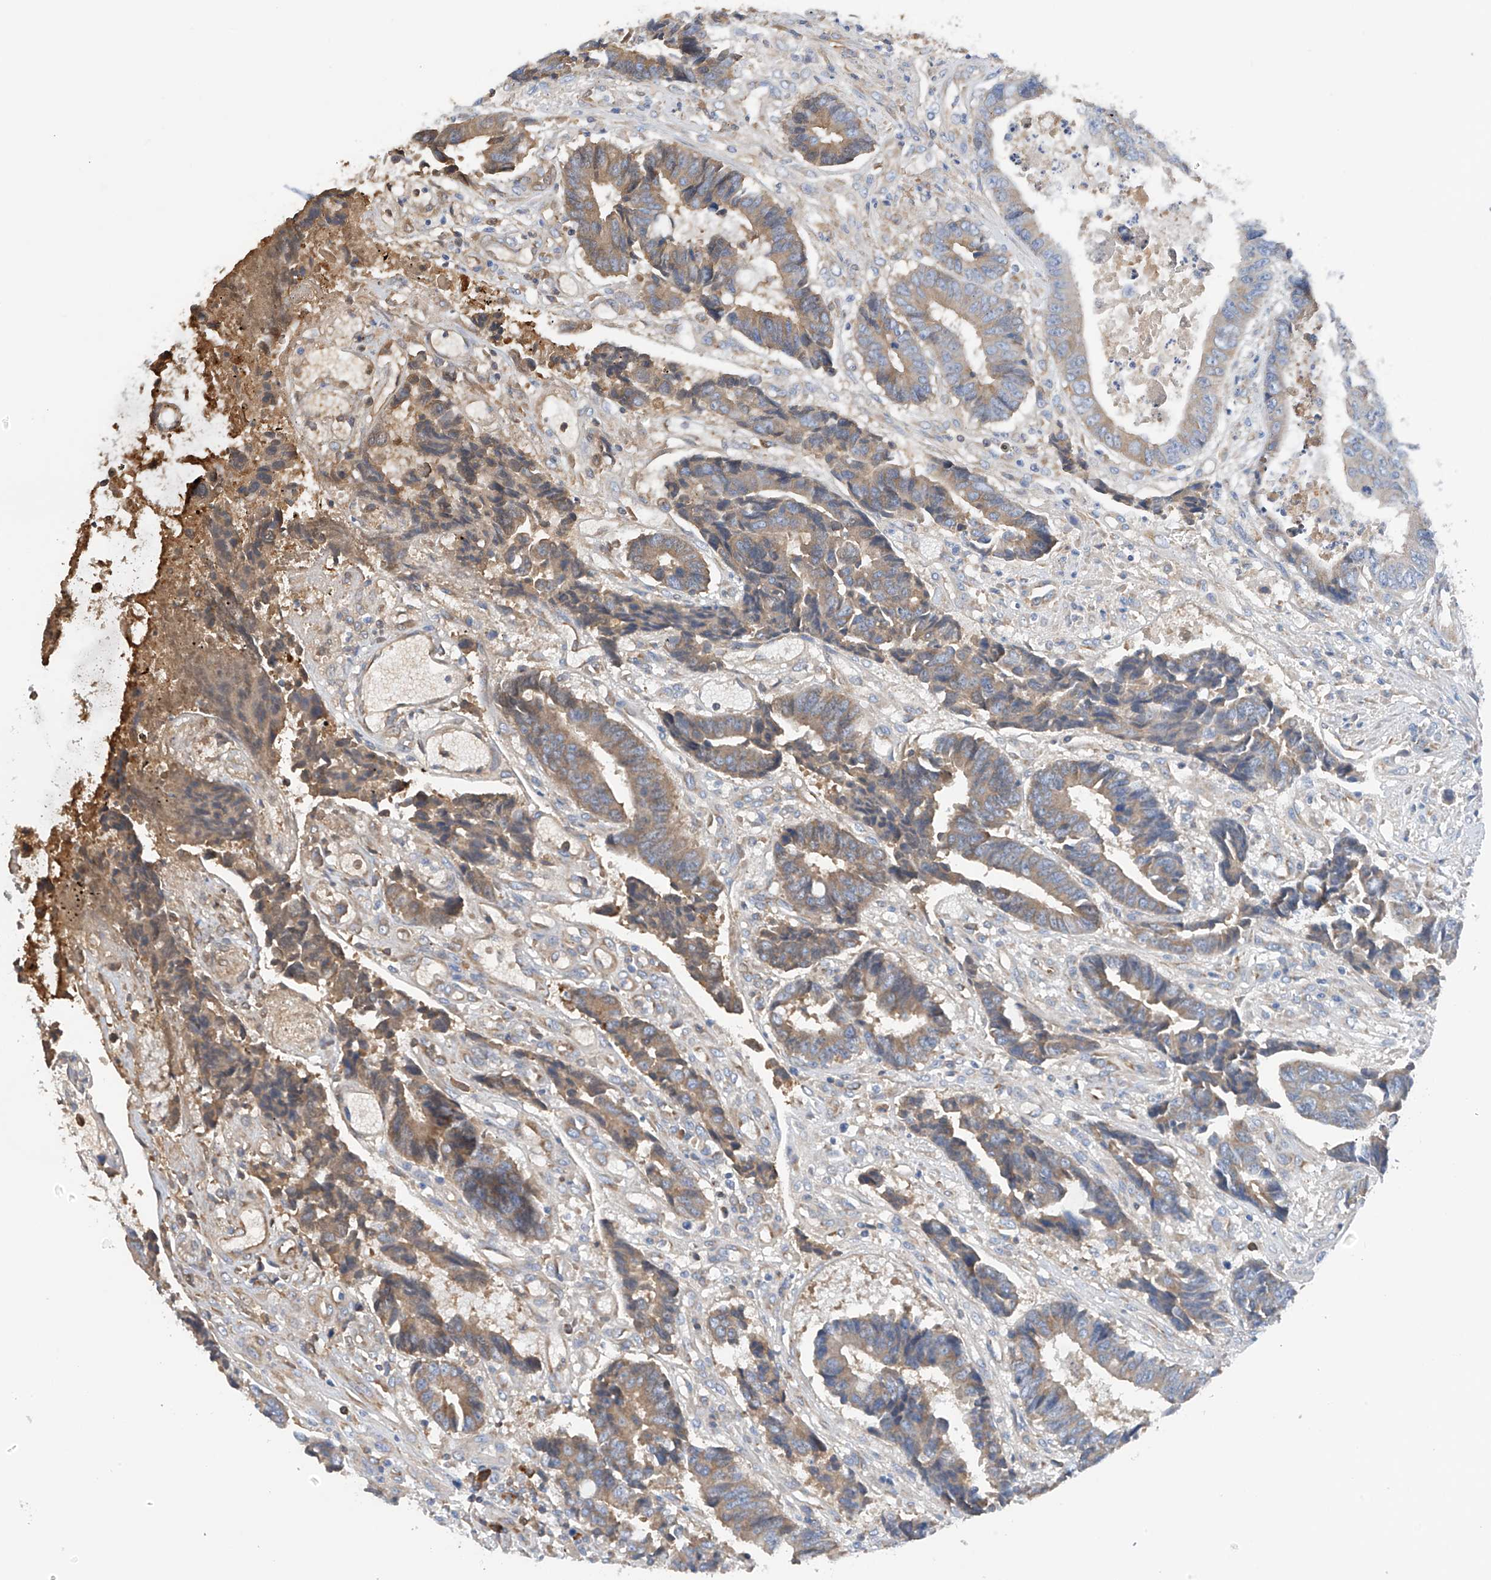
{"staining": {"intensity": "moderate", "quantity": ">75%", "location": "cytoplasmic/membranous"}, "tissue": "colorectal cancer", "cell_type": "Tumor cells", "image_type": "cancer", "snomed": [{"axis": "morphology", "description": "Adenocarcinoma, NOS"}, {"axis": "topography", "description": "Rectum"}], "caption": "Adenocarcinoma (colorectal) tissue displays moderate cytoplasmic/membranous expression in approximately >75% of tumor cells, visualized by immunohistochemistry. (DAB (3,3'-diaminobenzidine) IHC with brightfield microscopy, high magnification).", "gene": "SLC5A11", "patient": {"sex": "male", "age": 84}}